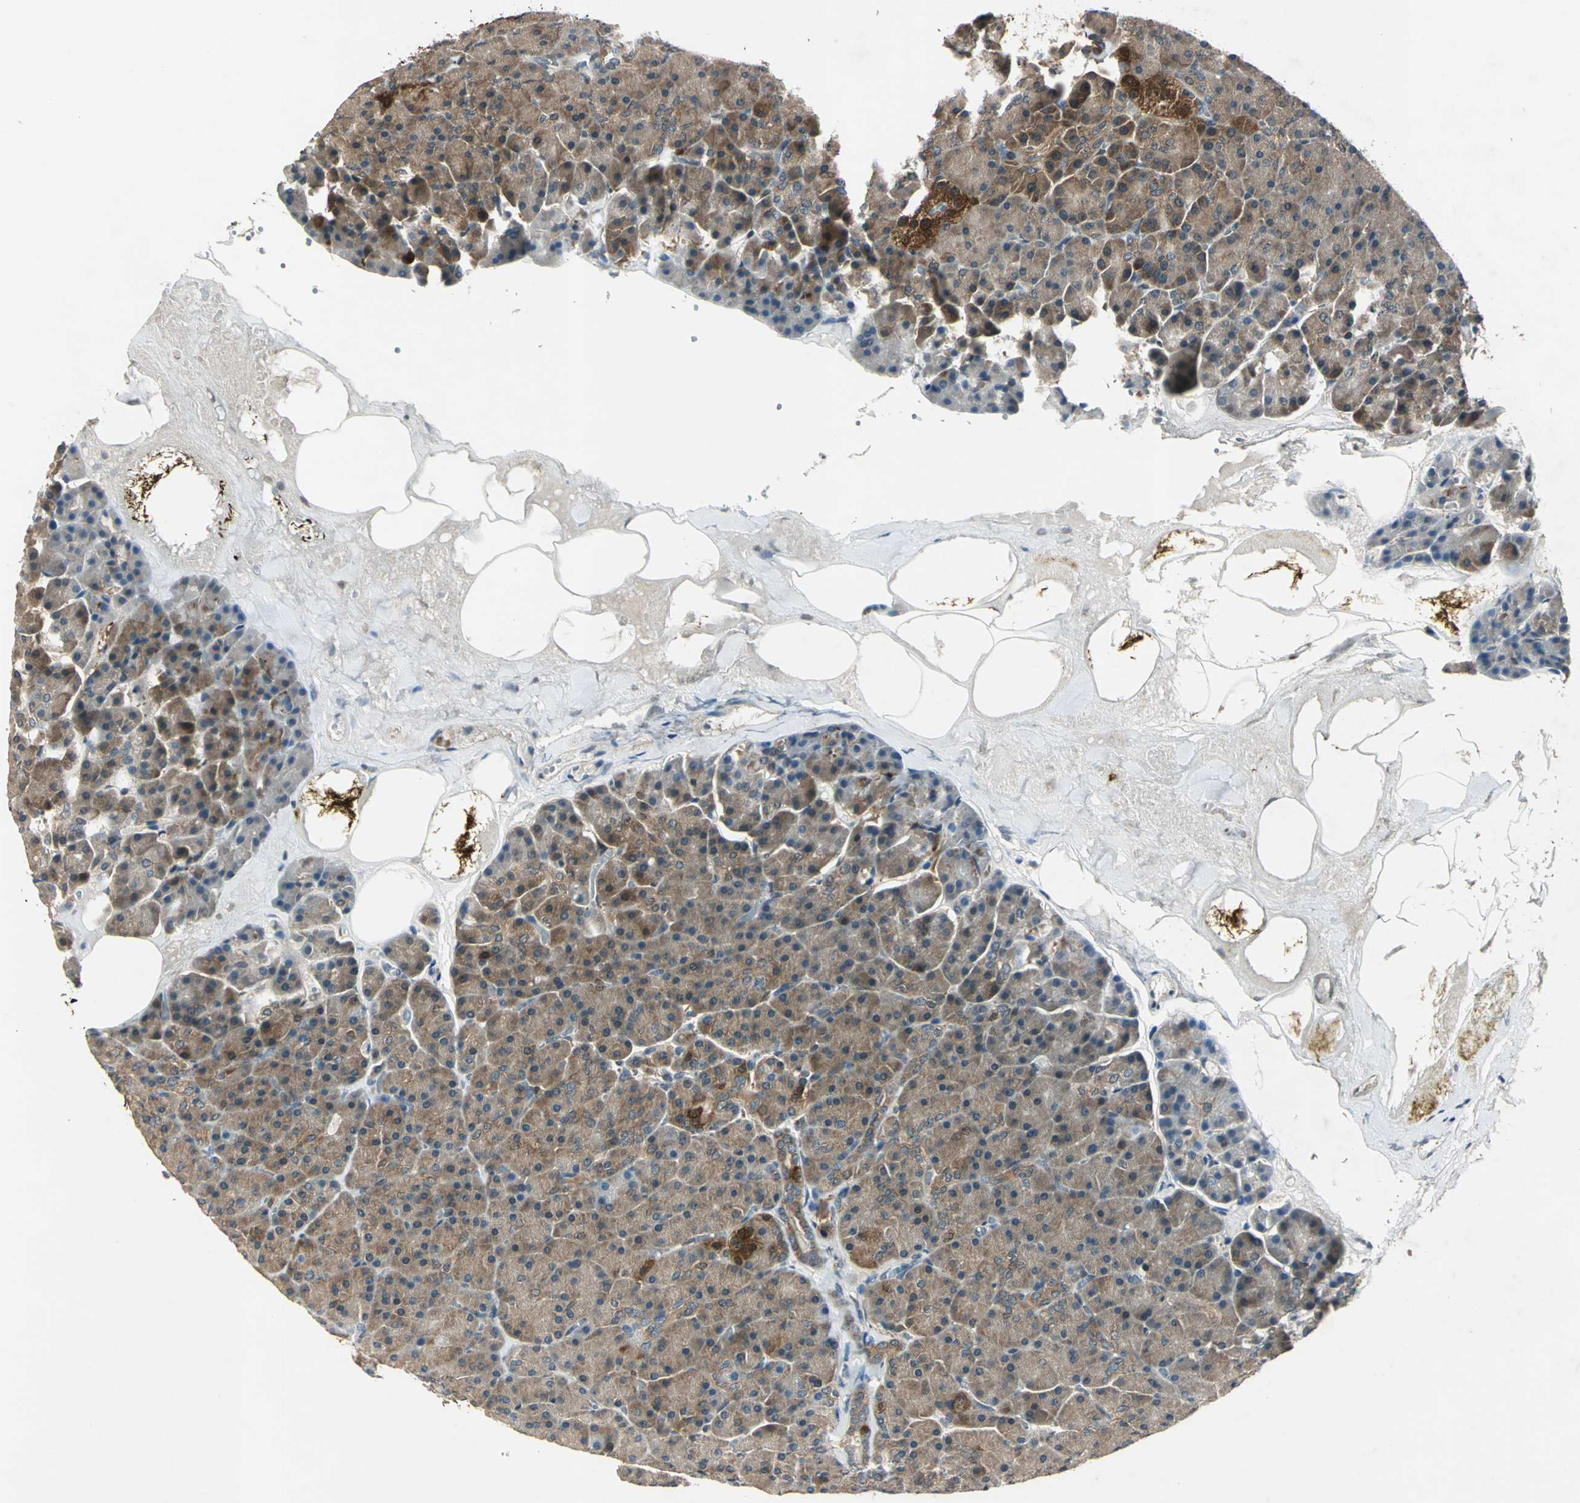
{"staining": {"intensity": "moderate", "quantity": ">75%", "location": "cytoplasmic/membranous"}, "tissue": "pancreas", "cell_type": "Exocrine glandular cells", "image_type": "normal", "snomed": [{"axis": "morphology", "description": "Normal tissue, NOS"}, {"axis": "topography", "description": "Pancreas"}], "caption": "The image reveals staining of unremarkable pancreas, revealing moderate cytoplasmic/membranous protein positivity (brown color) within exocrine glandular cells. (Brightfield microscopy of DAB IHC at high magnification).", "gene": "RRM2B", "patient": {"sex": "female", "age": 35}}